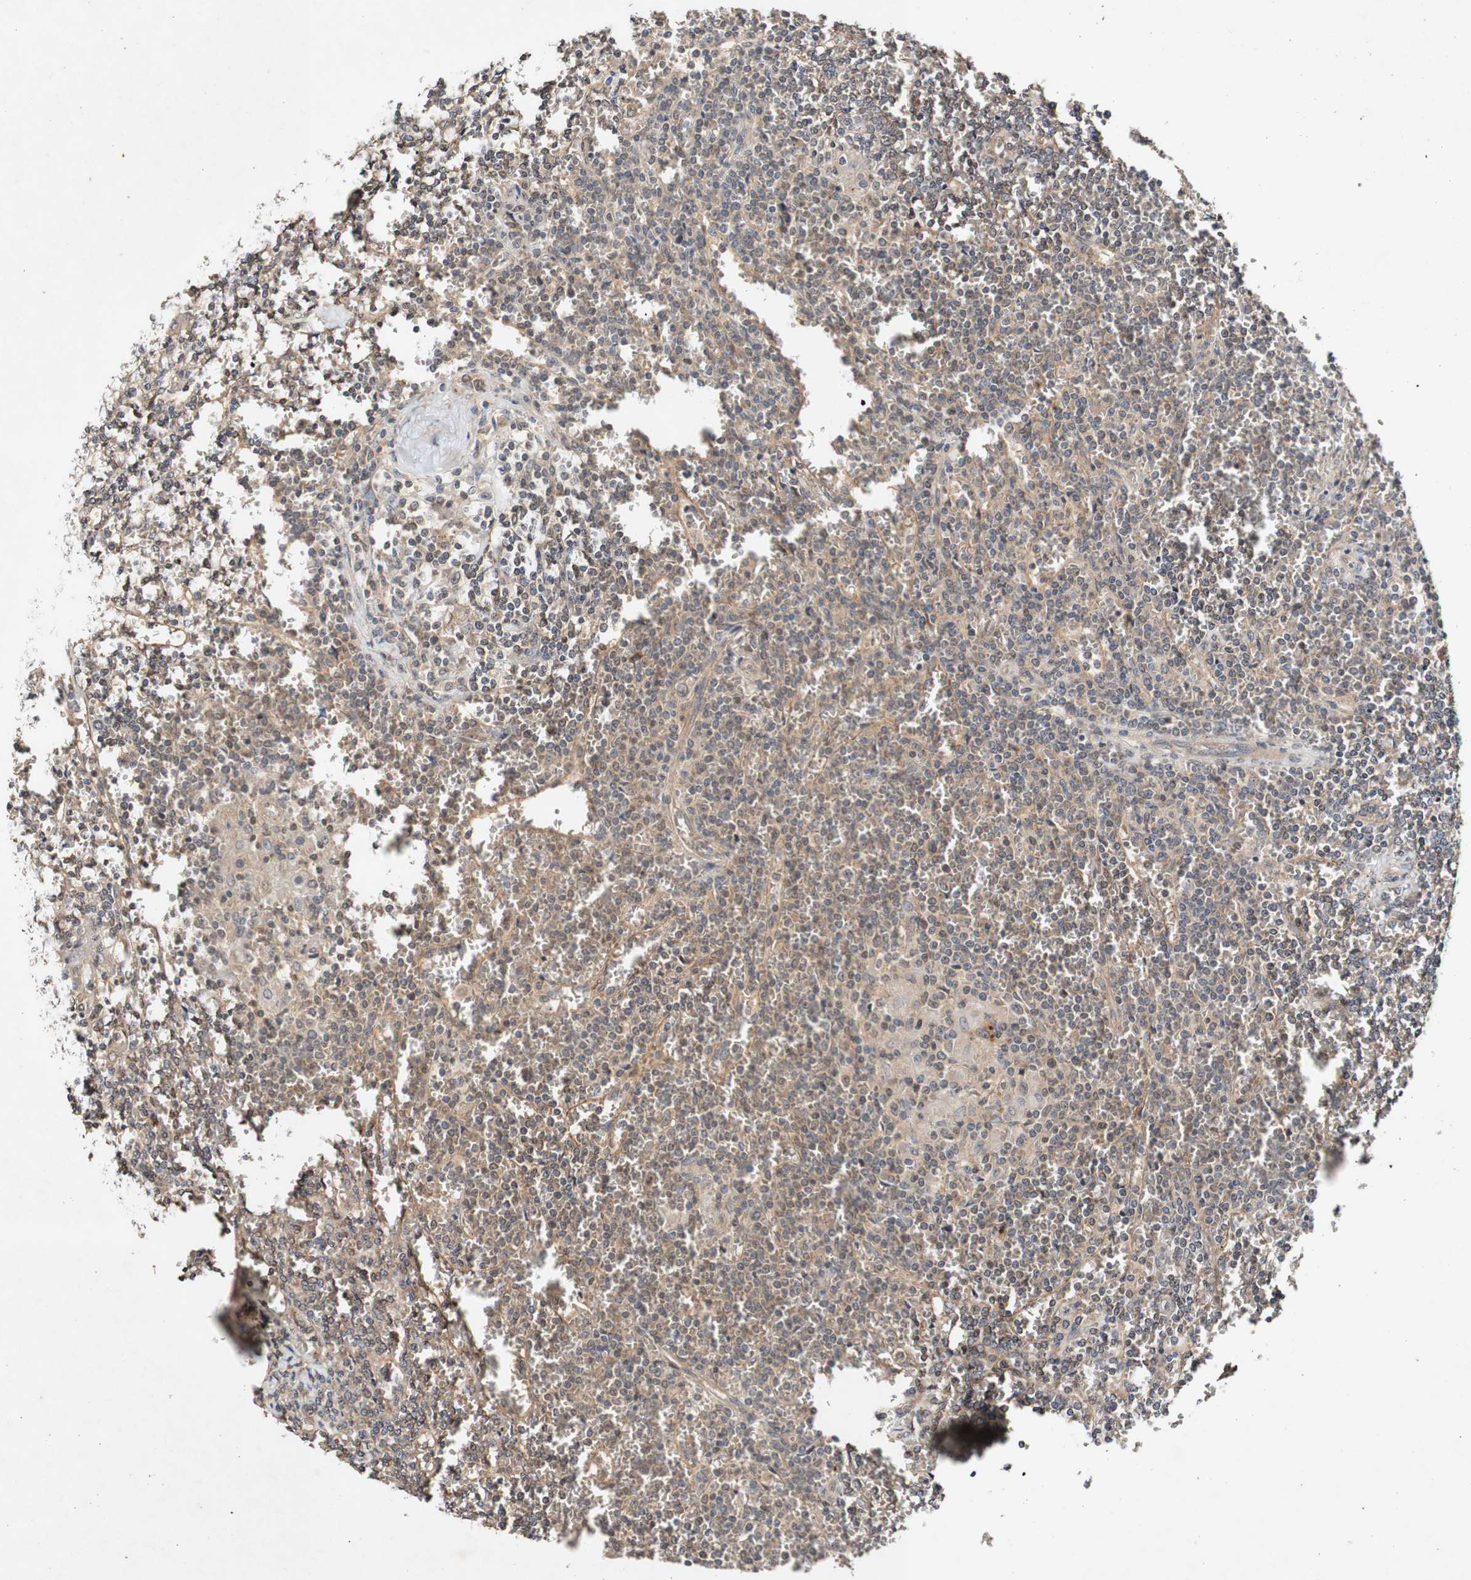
{"staining": {"intensity": "weak", "quantity": "25%-75%", "location": "cytoplasmic/membranous"}, "tissue": "lymphoma", "cell_type": "Tumor cells", "image_type": "cancer", "snomed": [{"axis": "morphology", "description": "Malignant lymphoma, non-Hodgkin's type, Low grade"}, {"axis": "topography", "description": "Spleen"}], "caption": "Protein positivity by IHC displays weak cytoplasmic/membranous expression in about 25%-75% of tumor cells in low-grade malignant lymphoma, non-Hodgkin's type. (brown staining indicates protein expression, while blue staining denotes nuclei).", "gene": "PIN1", "patient": {"sex": "female", "age": 19}}